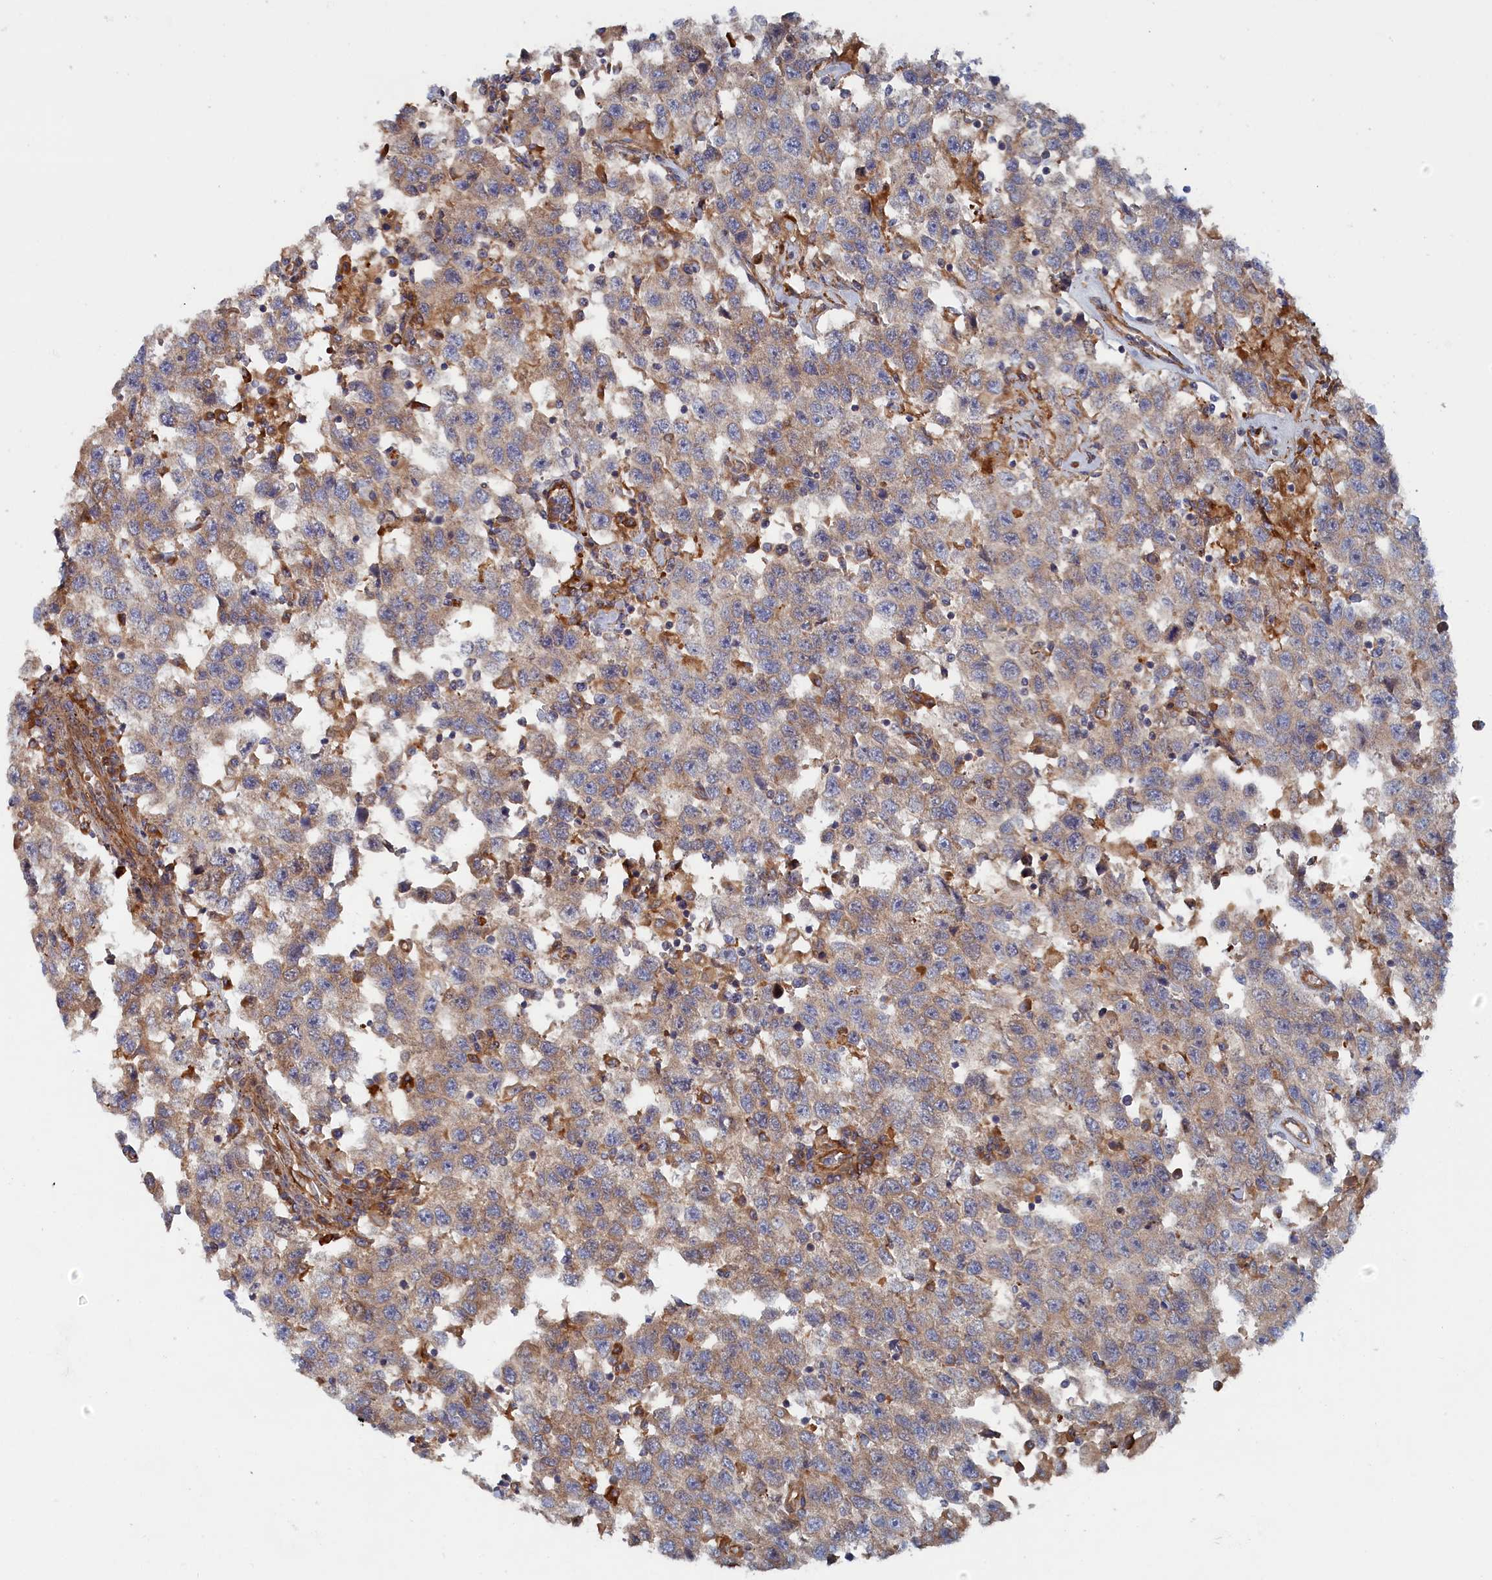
{"staining": {"intensity": "weak", "quantity": "<25%", "location": "cytoplasmic/membranous"}, "tissue": "testis cancer", "cell_type": "Tumor cells", "image_type": "cancer", "snomed": [{"axis": "morphology", "description": "Seminoma, NOS"}, {"axis": "topography", "description": "Testis"}], "caption": "Immunohistochemistry (IHC) histopathology image of testis seminoma stained for a protein (brown), which demonstrates no expression in tumor cells.", "gene": "TMEM196", "patient": {"sex": "male", "age": 41}}